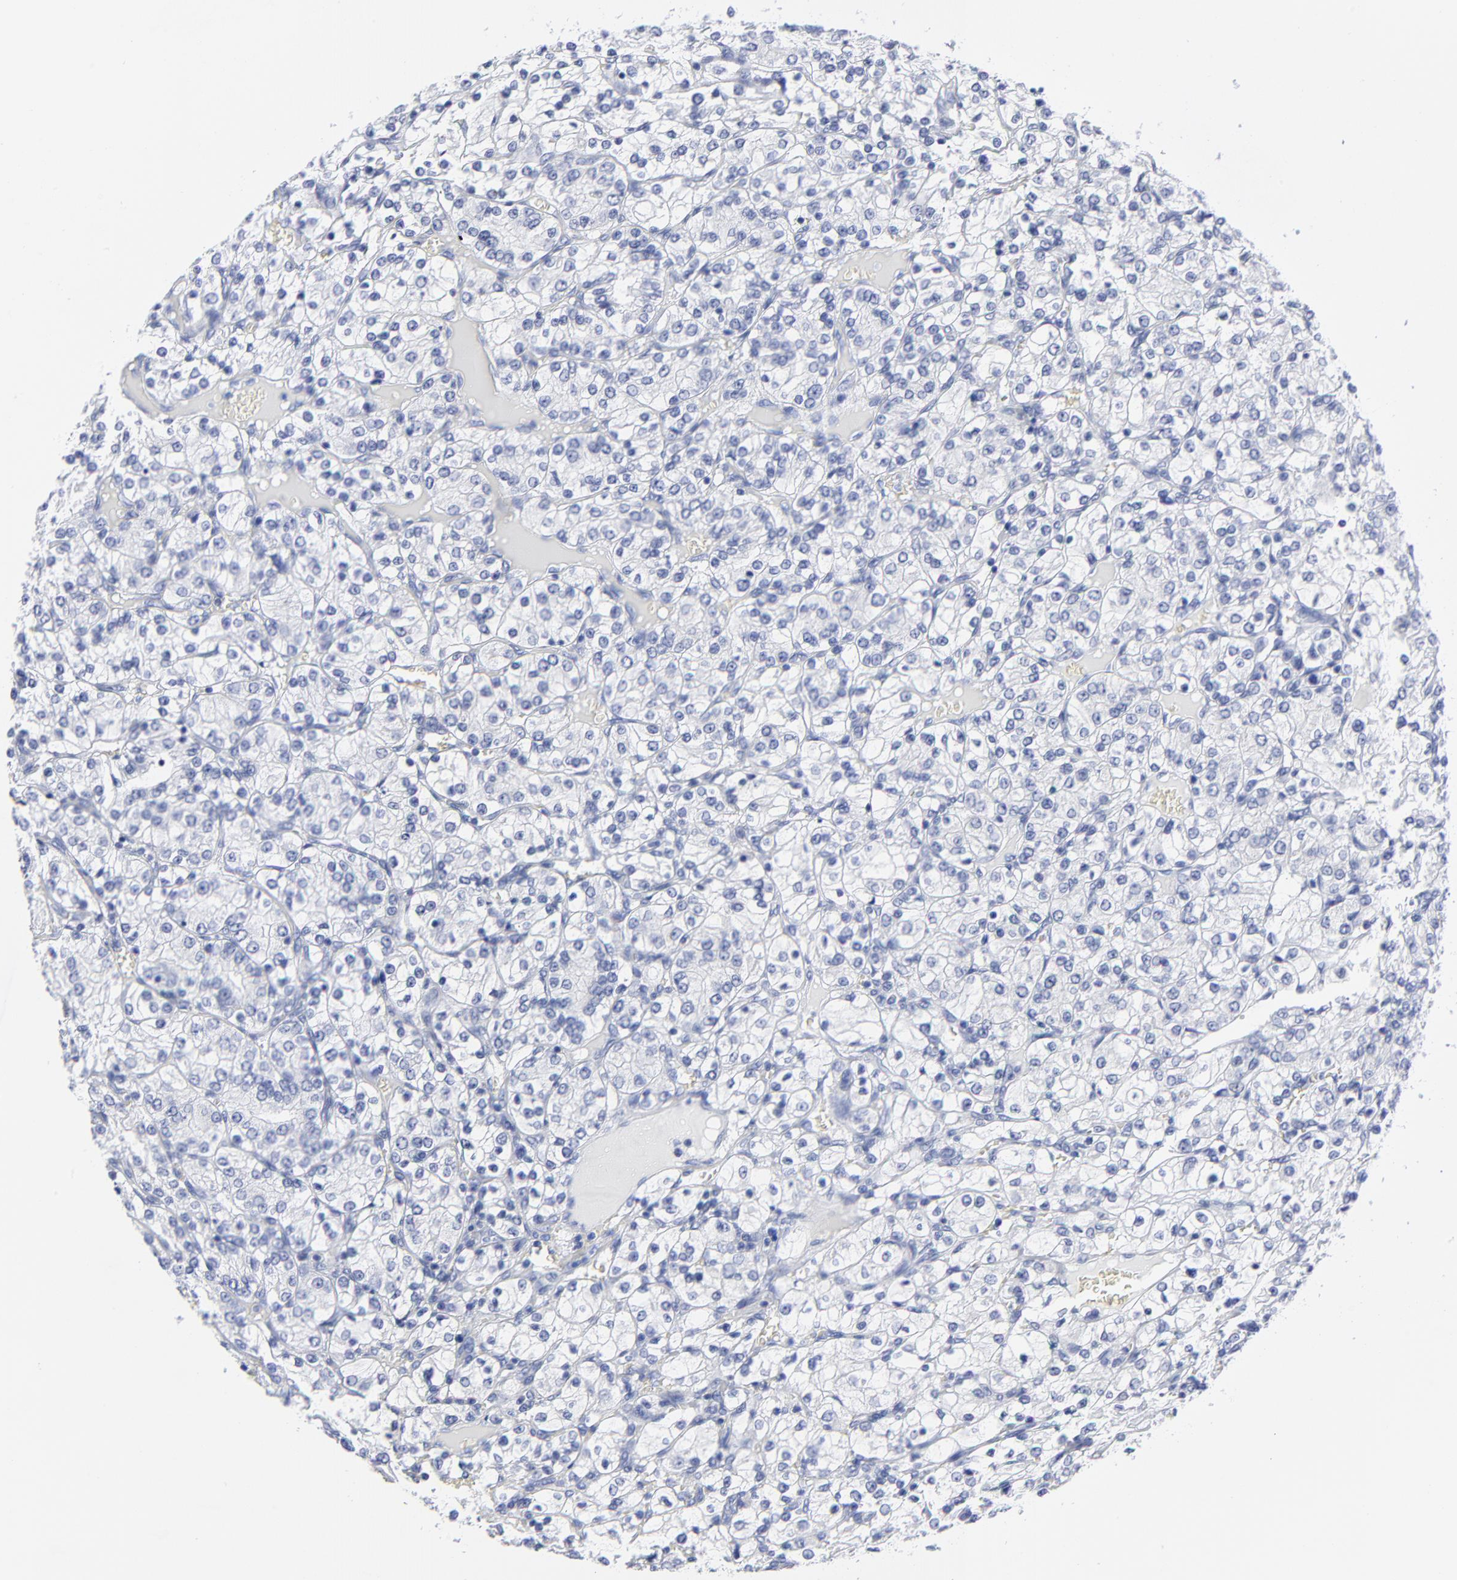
{"staining": {"intensity": "negative", "quantity": "none", "location": "none"}, "tissue": "renal cancer", "cell_type": "Tumor cells", "image_type": "cancer", "snomed": [{"axis": "morphology", "description": "Adenocarcinoma, NOS"}, {"axis": "topography", "description": "Kidney"}], "caption": "Tumor cells are negative for brown protein staining in renal cancer (adenocarcinoma). The staining was performed using DAB (3,3'-diaminobenzidine) to visualize the protein expression in brown, while the nuclei were stained in blue with hematoxylin (Magnification: 20x).", "gene": "CNTN3", "patient": {"sex": "female", "age": 62}}